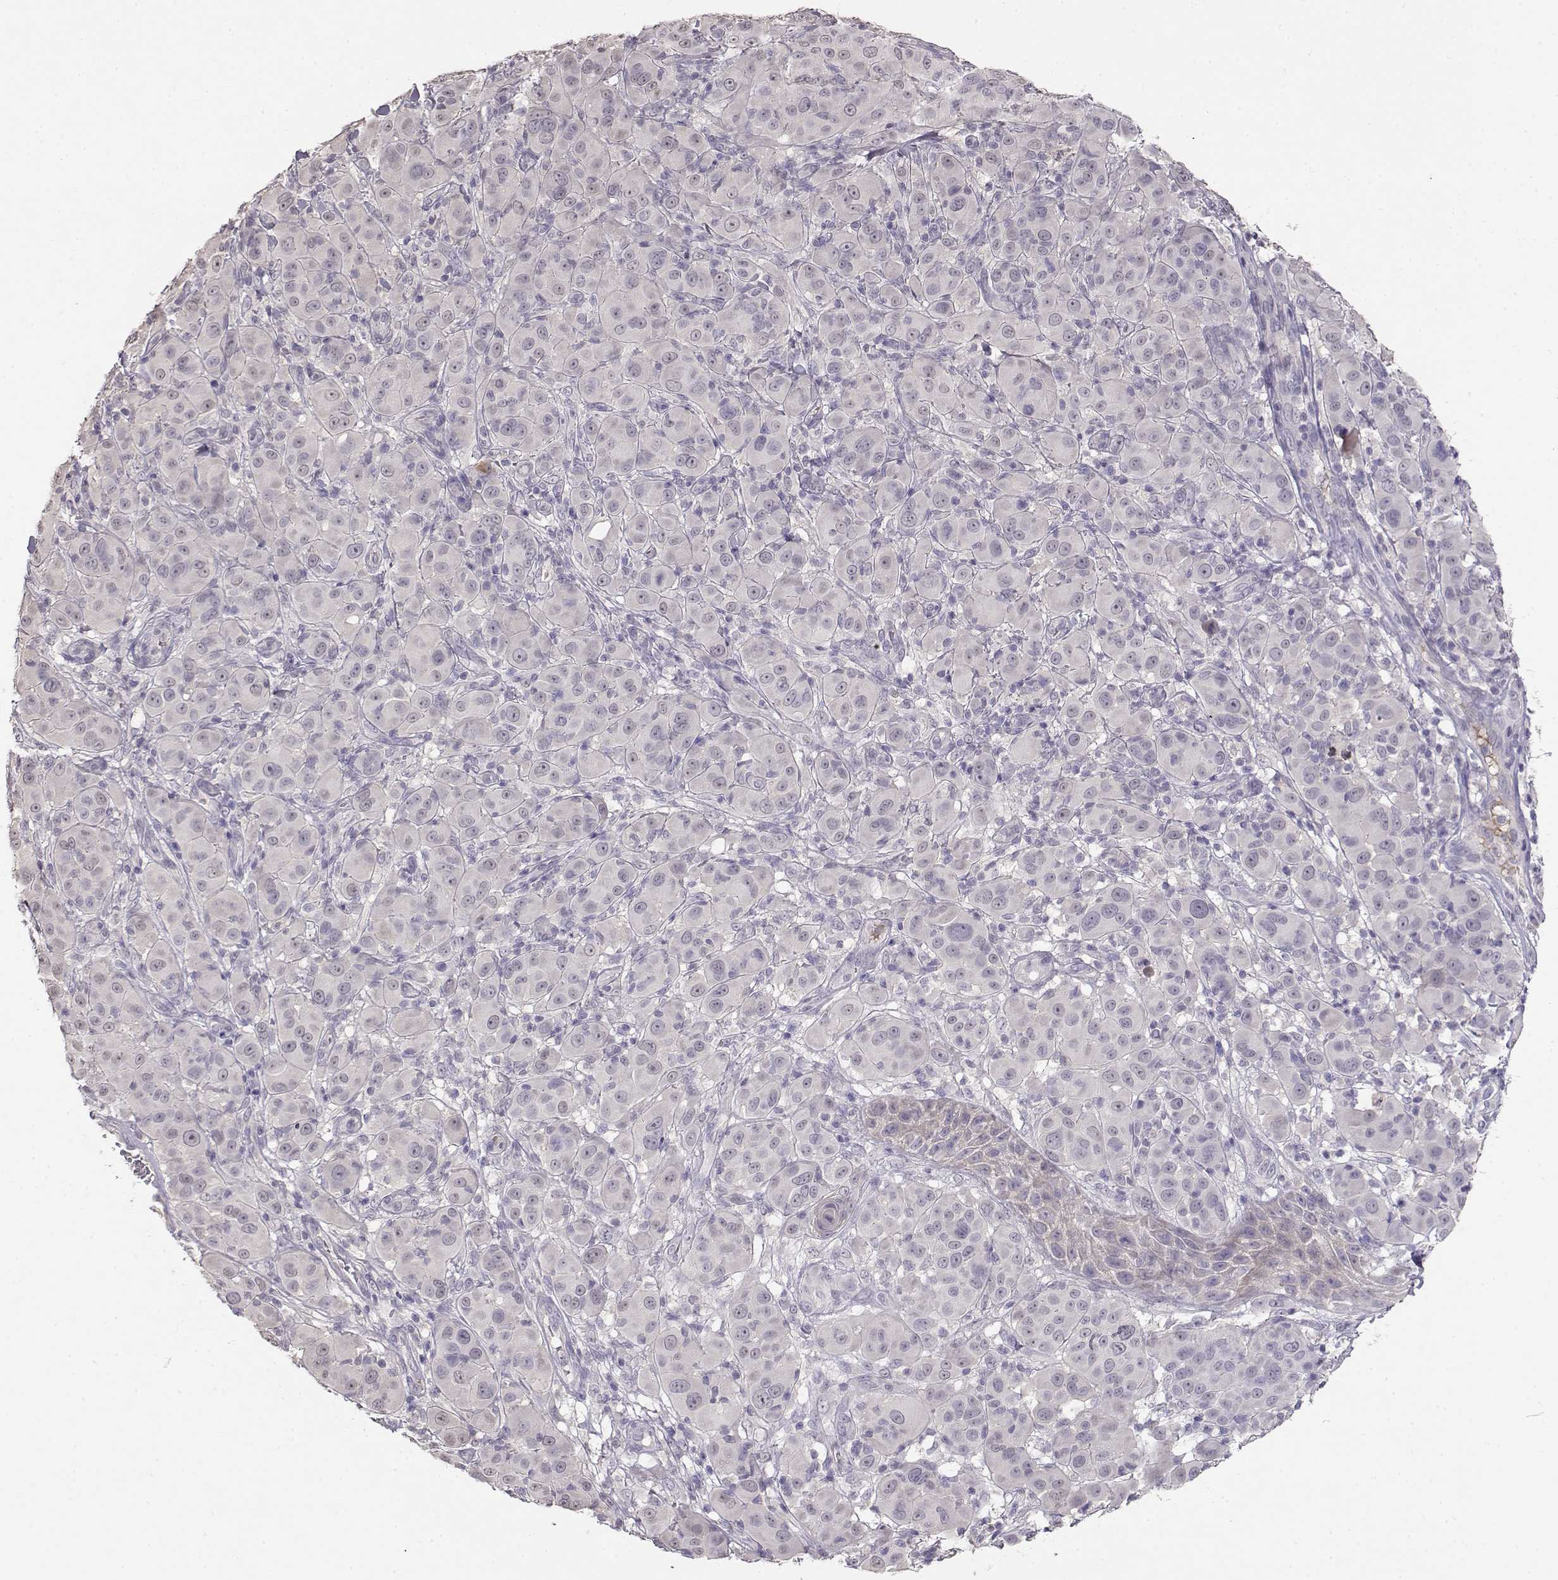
{"staining": {"intensity": "negative", "quantity": "none", "location": "none"}, "tissue": "melanoma", "cell_type": "Tumor cells", "image_type": "cancer", "snomed": [{"axis": "morphology", "description": "Malignant melanoma, NOS"}, {"axis": "topography", "description": "Skin"}], "caption": "A high-resolution image shows immunohistochemistry (IHC) staining of malignant melanoma, which displays no significant staining in tumor cells.", "gene": "TACR1", "patient": {"sex": "female", "age": 87}}